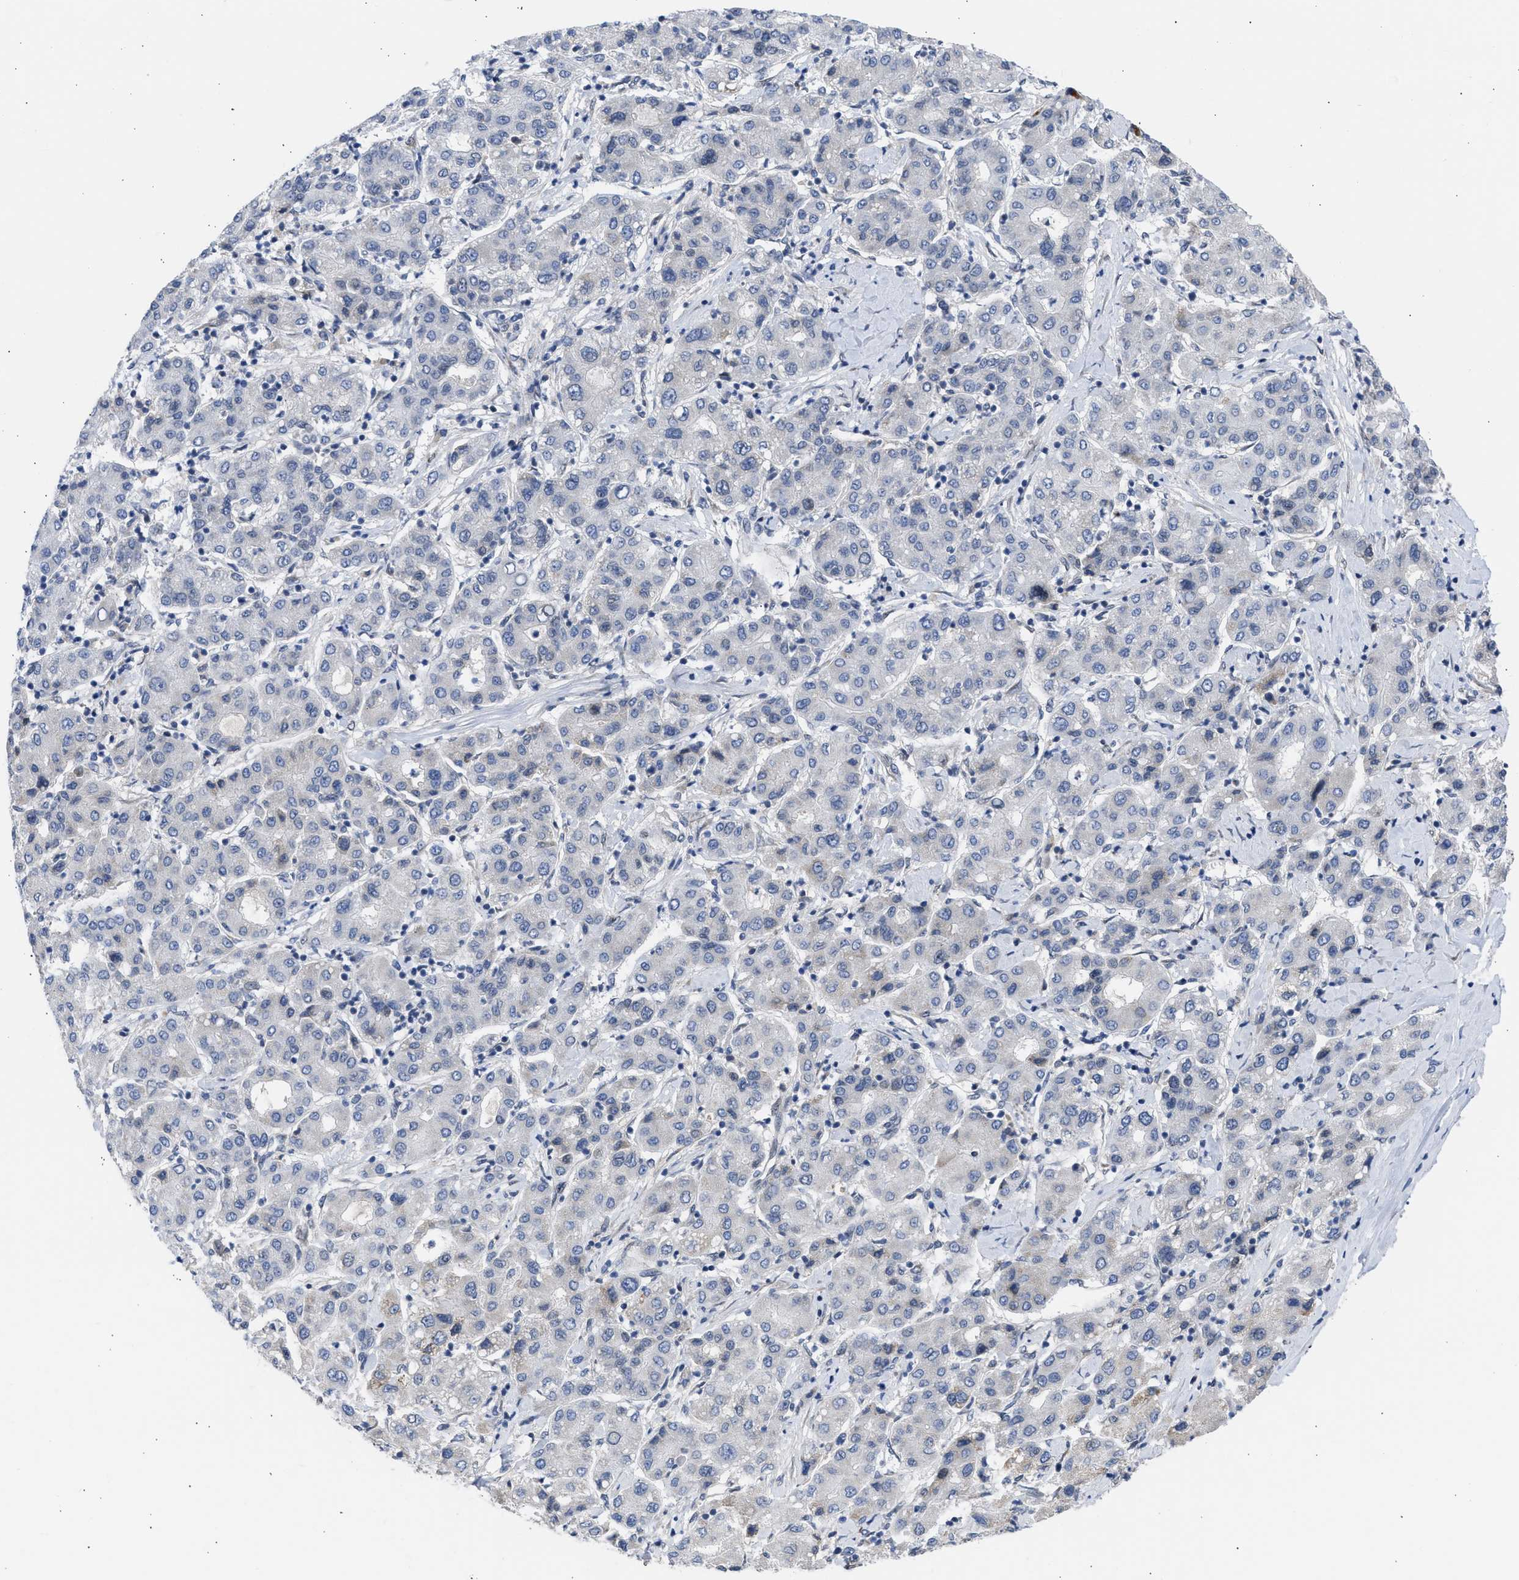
{"staining": {"intensity": "negative", "quantity": "none", "location": "none"}, "tissue": "liver cancer", "cell_type": "Tumor cells", "image_type": "cancer", "snomed": [{"axis": "morphology", "description": "Carcinoma, Hepatocellular, NOS"}, {"axis": "topography", "description": "Liver"}], "caption": "An IHC histopathology image of liver cancer (hepatocellular carcinoma) is shown. There is no staining in tumor cells of liver cancer (hepatocellular carcinoma). The staining was performed using DAB to visualize the protein expression in brown, while the nuclei were stained in blue with hematoxylin (Magnification: 20x).", "gene": "NUP35", "patient": {"sex": "male", "age": 65}}